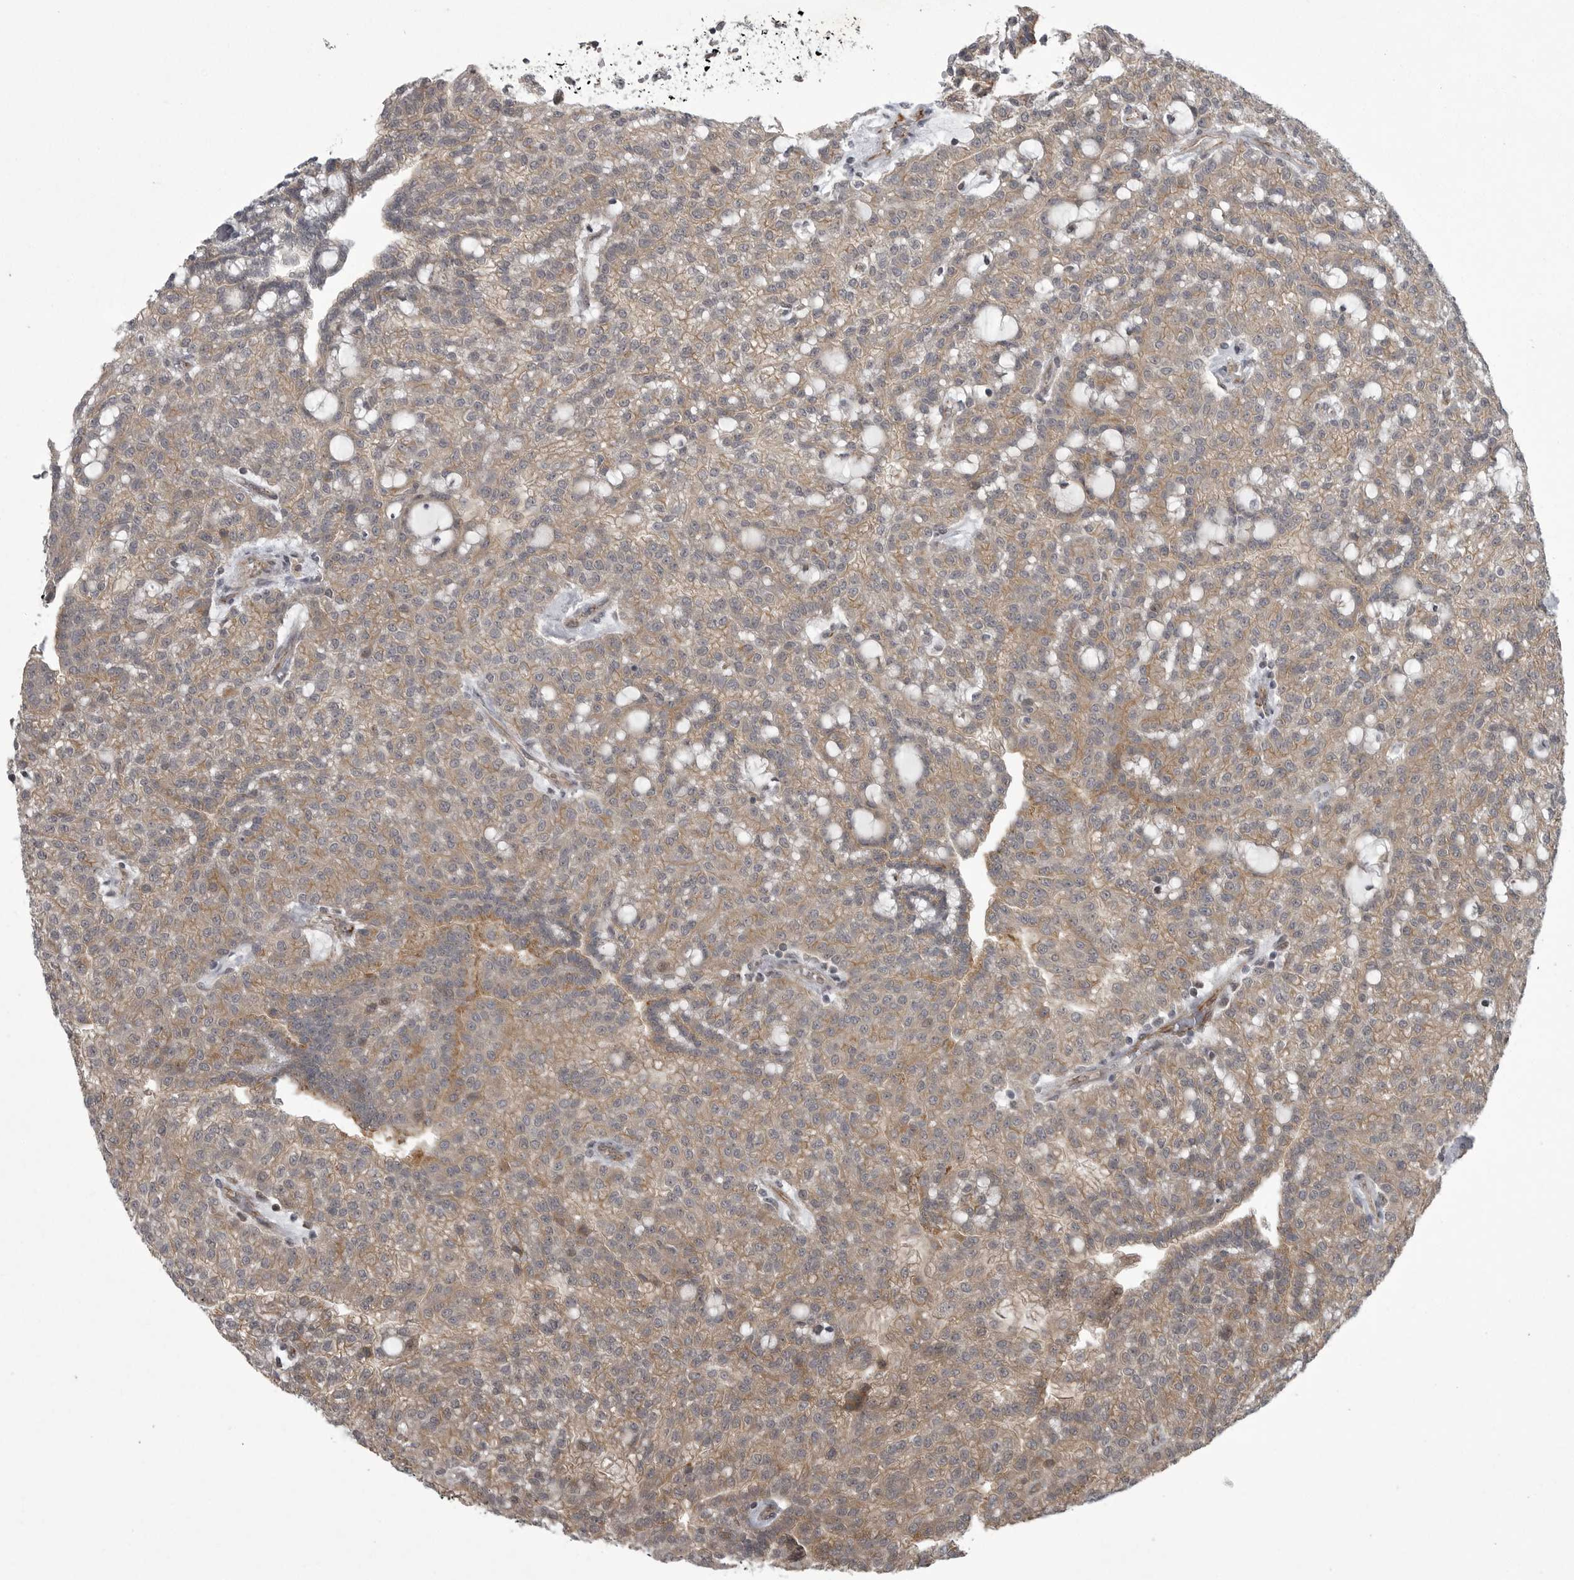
{"staining": {"intensity": "weak", "quantity": ">75%", "location": "cytoplasmic/membranous"}, "tissue": "renal cancer", "cell_type": "Tumor cells", "image_type": "cancer", "snomed": [{"axis": "morphology", "description": "Adenocarcinoma, NOS"}, {"axis": "topography", "description": "Kidney"}], "caption": "IHC of human adenocarcinoma (renal) shows low levels of weak cytoplasmic/membranous staining in approximately >75% of tumor cells.", "gene": "PPP1R9A", "patient": {"sex": "male", "age": 63}}